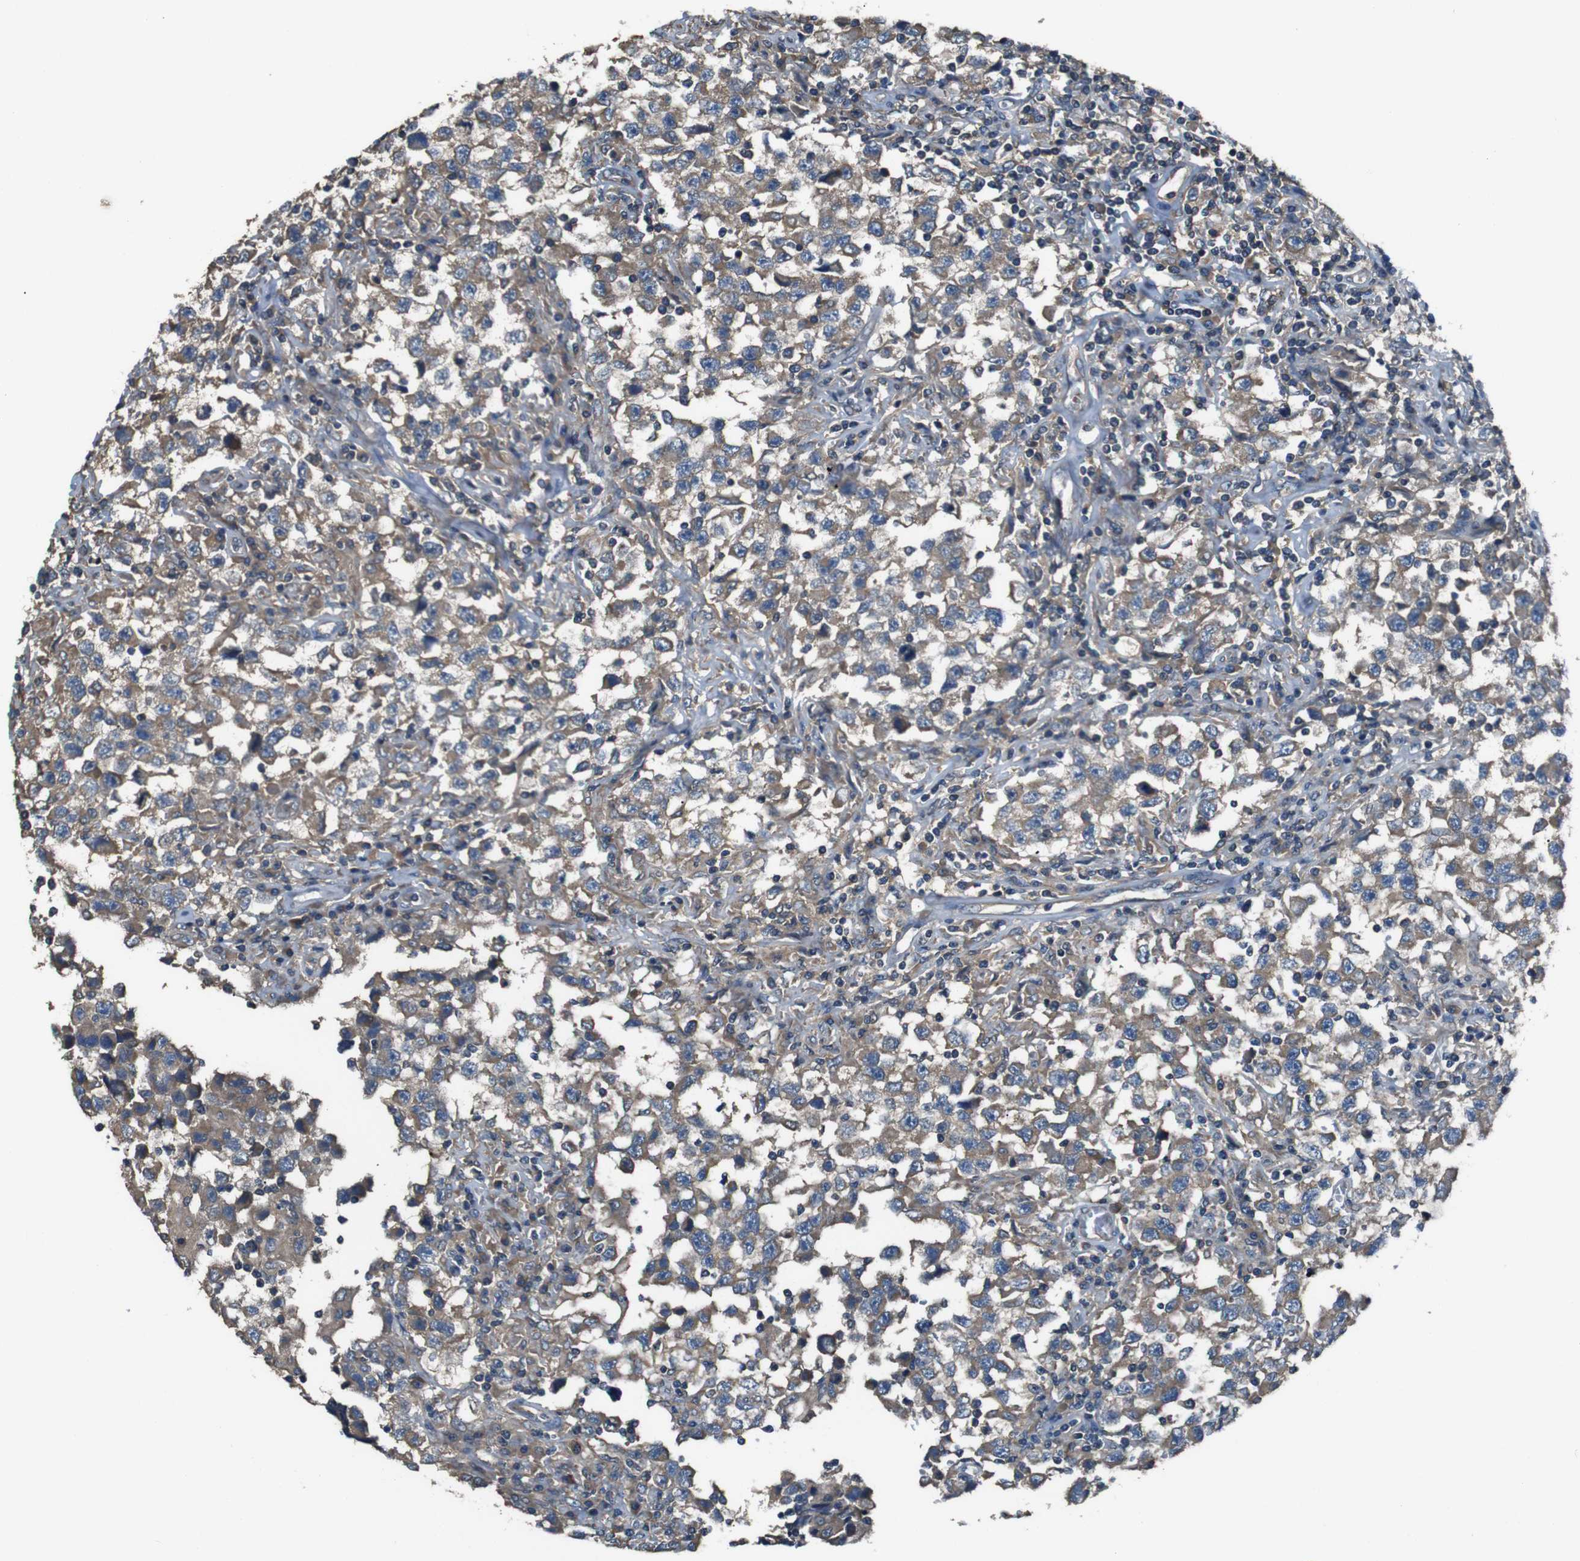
{"staining": {"intensity": "moderate", "quantity": ">75%", "location": "cytoplasmic/membranous"}, "tissue": "testis cancer", "cell_type": "Tumor cells", "image_type": "cancer", "snomed": [{"axis": "morphology", "description": "Carcinoma, Embryonal, NOS"}, {"axis": "topography", "description": "Testis"}], "caption": "Testis embryonal carcinoma stained with a brown dye displays moderate cytoplasmic/membranous positive expression in approximately >75% of tumor cells.", "gene": "FUT2", "patient": {"sex": "male", "age": 21}}